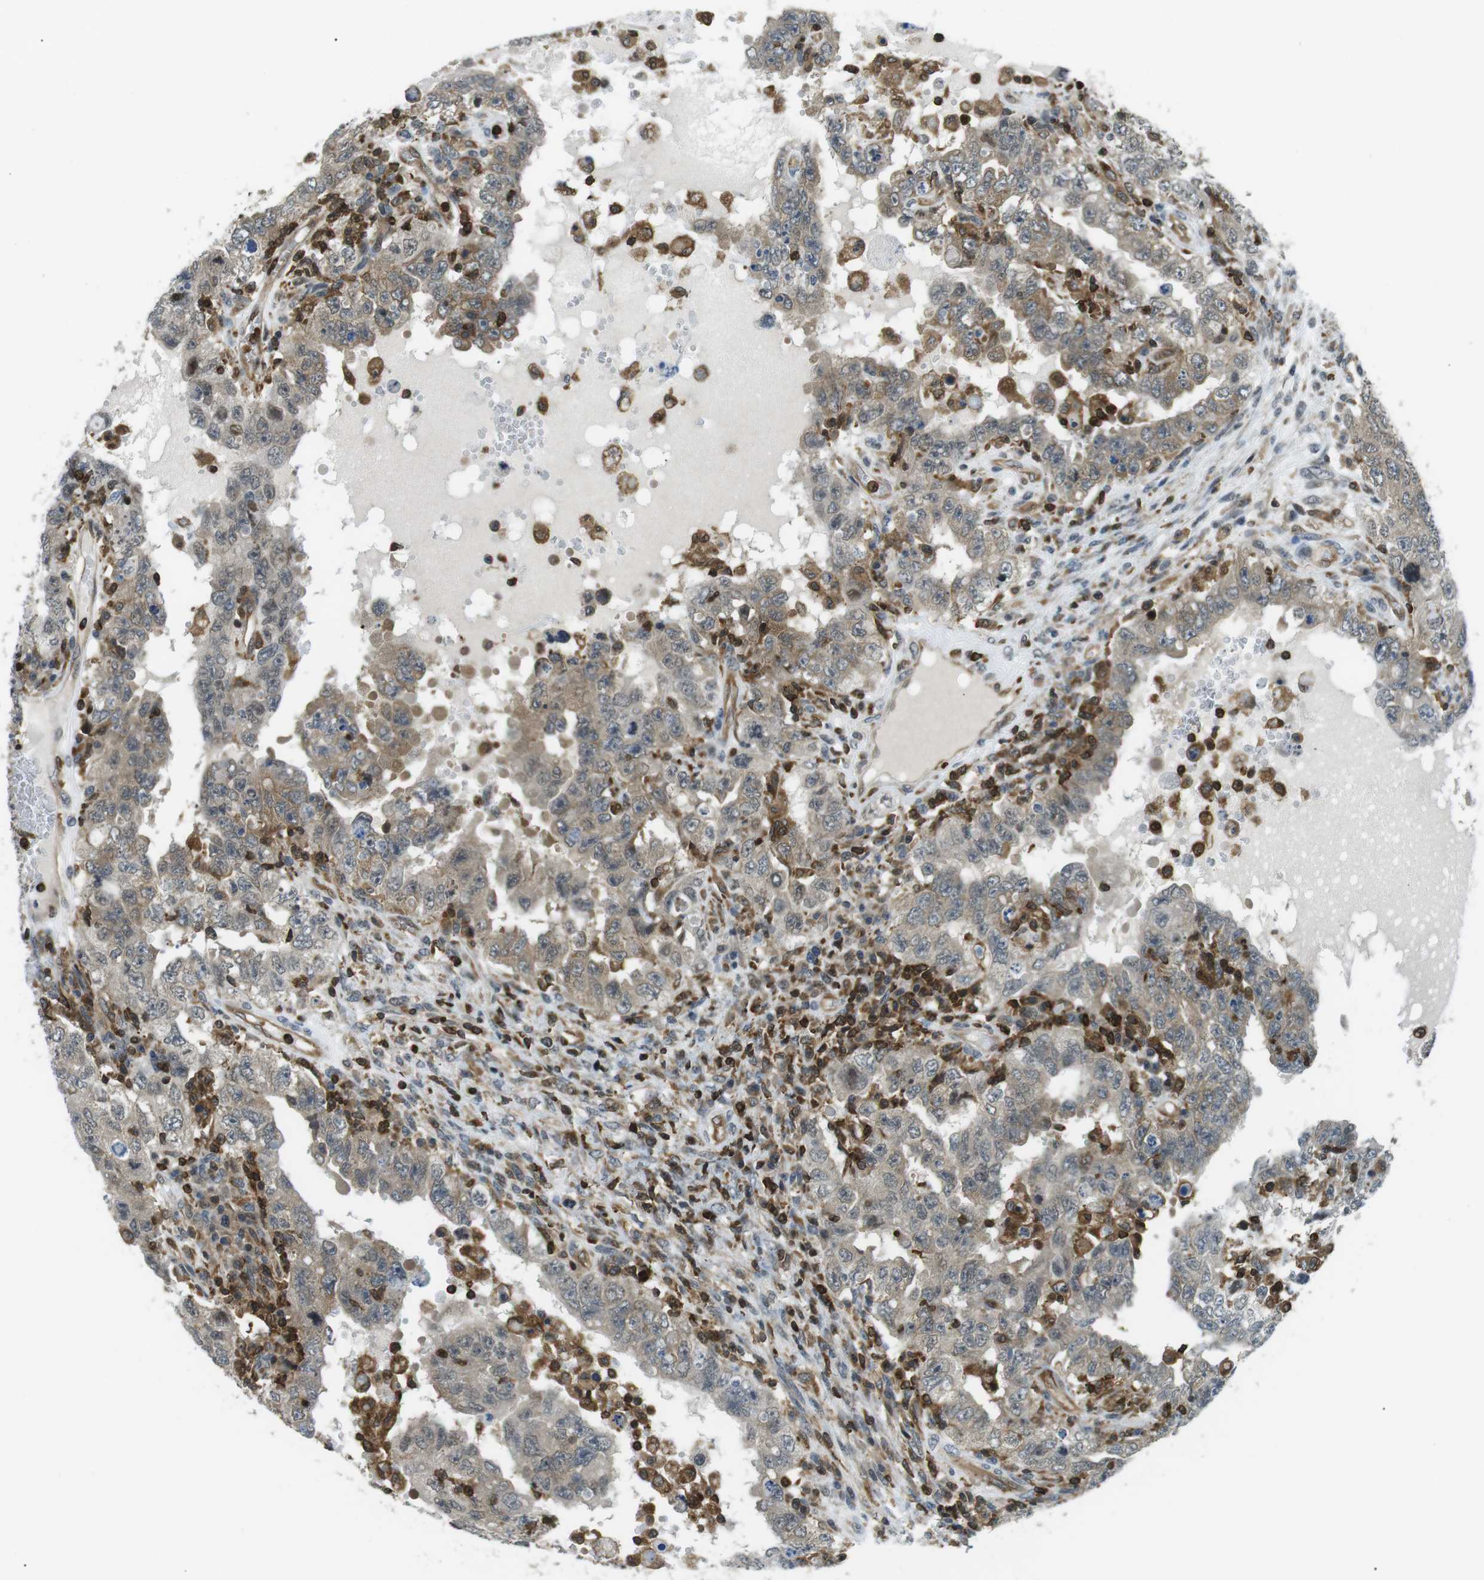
{"staining": {"intensity": "weak", "quantity": ">75%", "location": "cytoplasmic/membranous"}, "tissue": "testis cancer", "cell_type": "Tumor cells", "image_type": "cancer", "snomed": [{"axis": "morphology", "description": "Carcinoma, Embryonal, NOS"}, {"axis": "topography", "description": "Testis"}], "caption": "High-power microscopy captured an immunohistochemistry (IHC) photomicrograph of embryonal carcinoma (testis), revealing weak cytoplasmic/membranous expression in about >75% of tumor cells. (Stains: DAB in brown, nuclei in blue, Microscopy: brightfield microscopy at high magnification).", "gene": "STK10", "patient": {"sex": "male", "age": 26}}